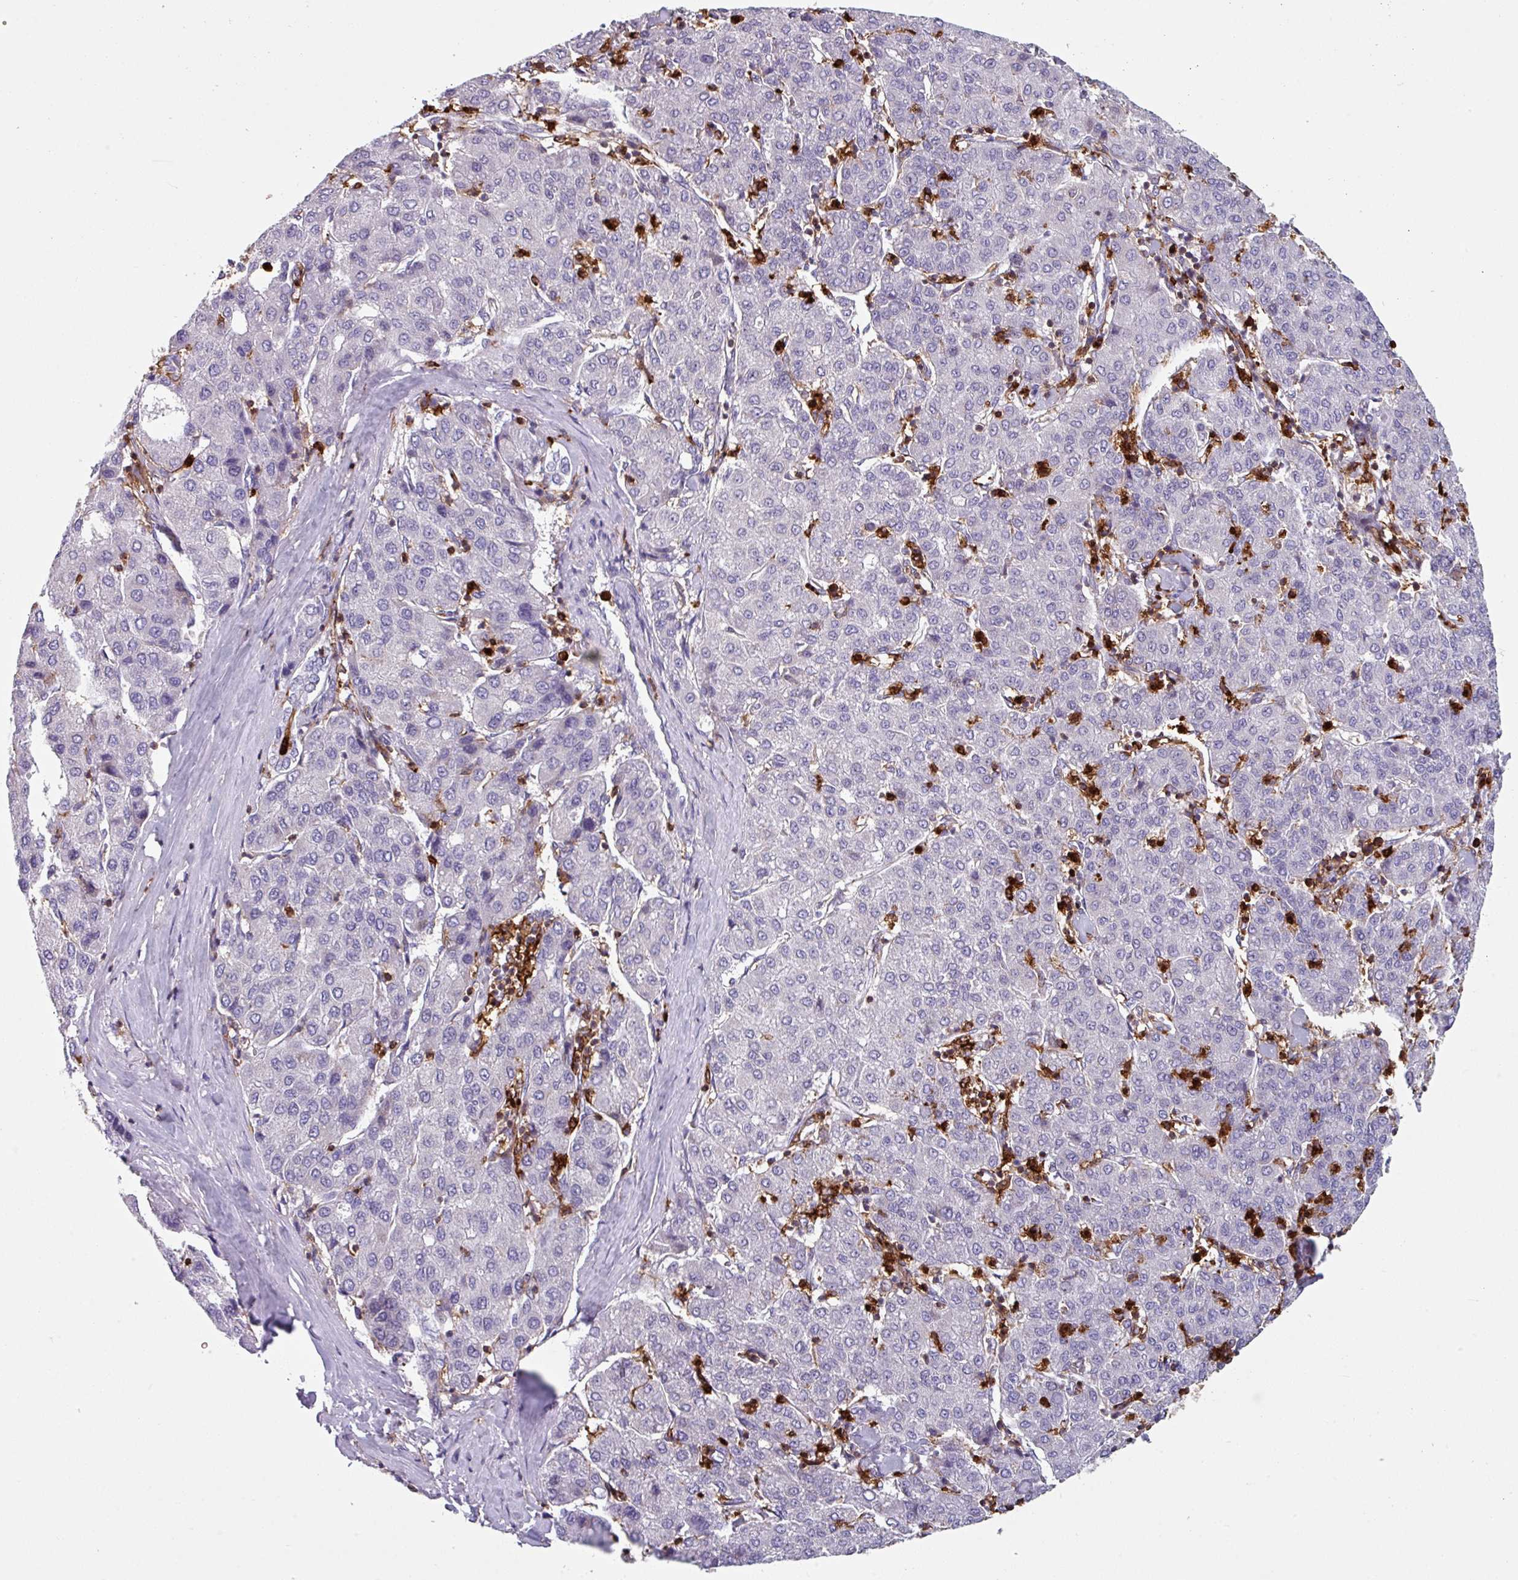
{"staining": {"intensity": "negative", "quantity": "none", "location": "none"}, "tissue": "liver cancer", "cell_type": "Tumor cells", "image_type": "cancer", "snomed": [{"axis": "morphology", "description": "Carcinoma, Hepatocellular, NOS"}, {"axis": "topography", "description": "Liver"}], "caption": "Immunohistochemical staining of human hepatocellular carcinoma (liver) demonstrates no significant expression in tumor cells.", "gene": "EXOSC5", "patient": {"sex": "male", "age": 65}}